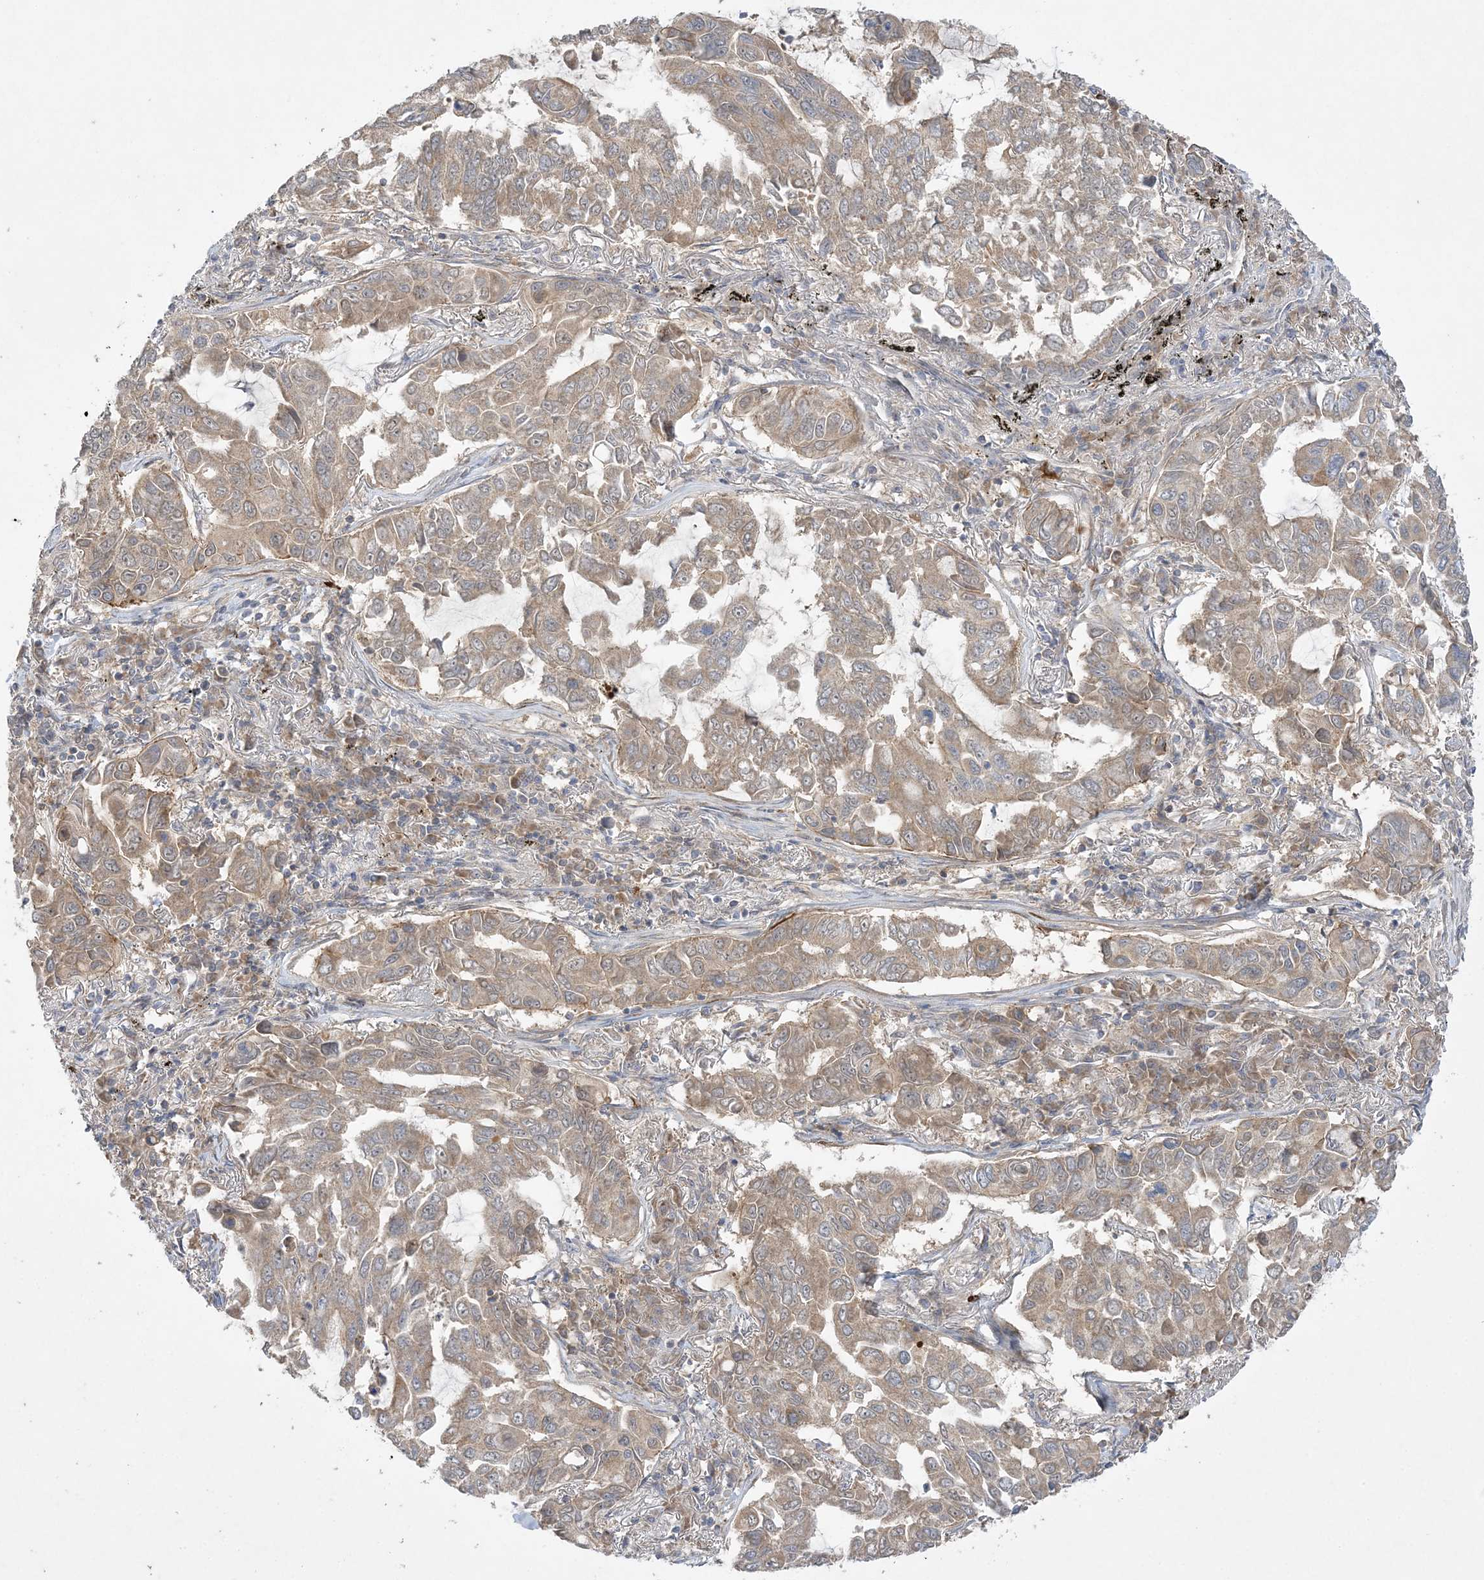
{"staining": {"intensity": "moderate", "quantity": "25%-75%", "location": "cytoplasmic/membranous"}, "tissue": "lung cancer", "cell_type": "Tumor cells", "image_type": "cancer", "snomed": [{"axis": "morphology", "description": "Adenocarcinoma, NOS"}, {"axis": "topography", "description": "Lung"}], "caption": "Immunohistochemistry (IHC) of lung adenocarcinoma exhibits medium levels of moderate cytoplasmic/membranous expression in about 25%-75% of tumor cells.", "gene": "MMADHC", "patient": {"sex": "male", "age": 64}}